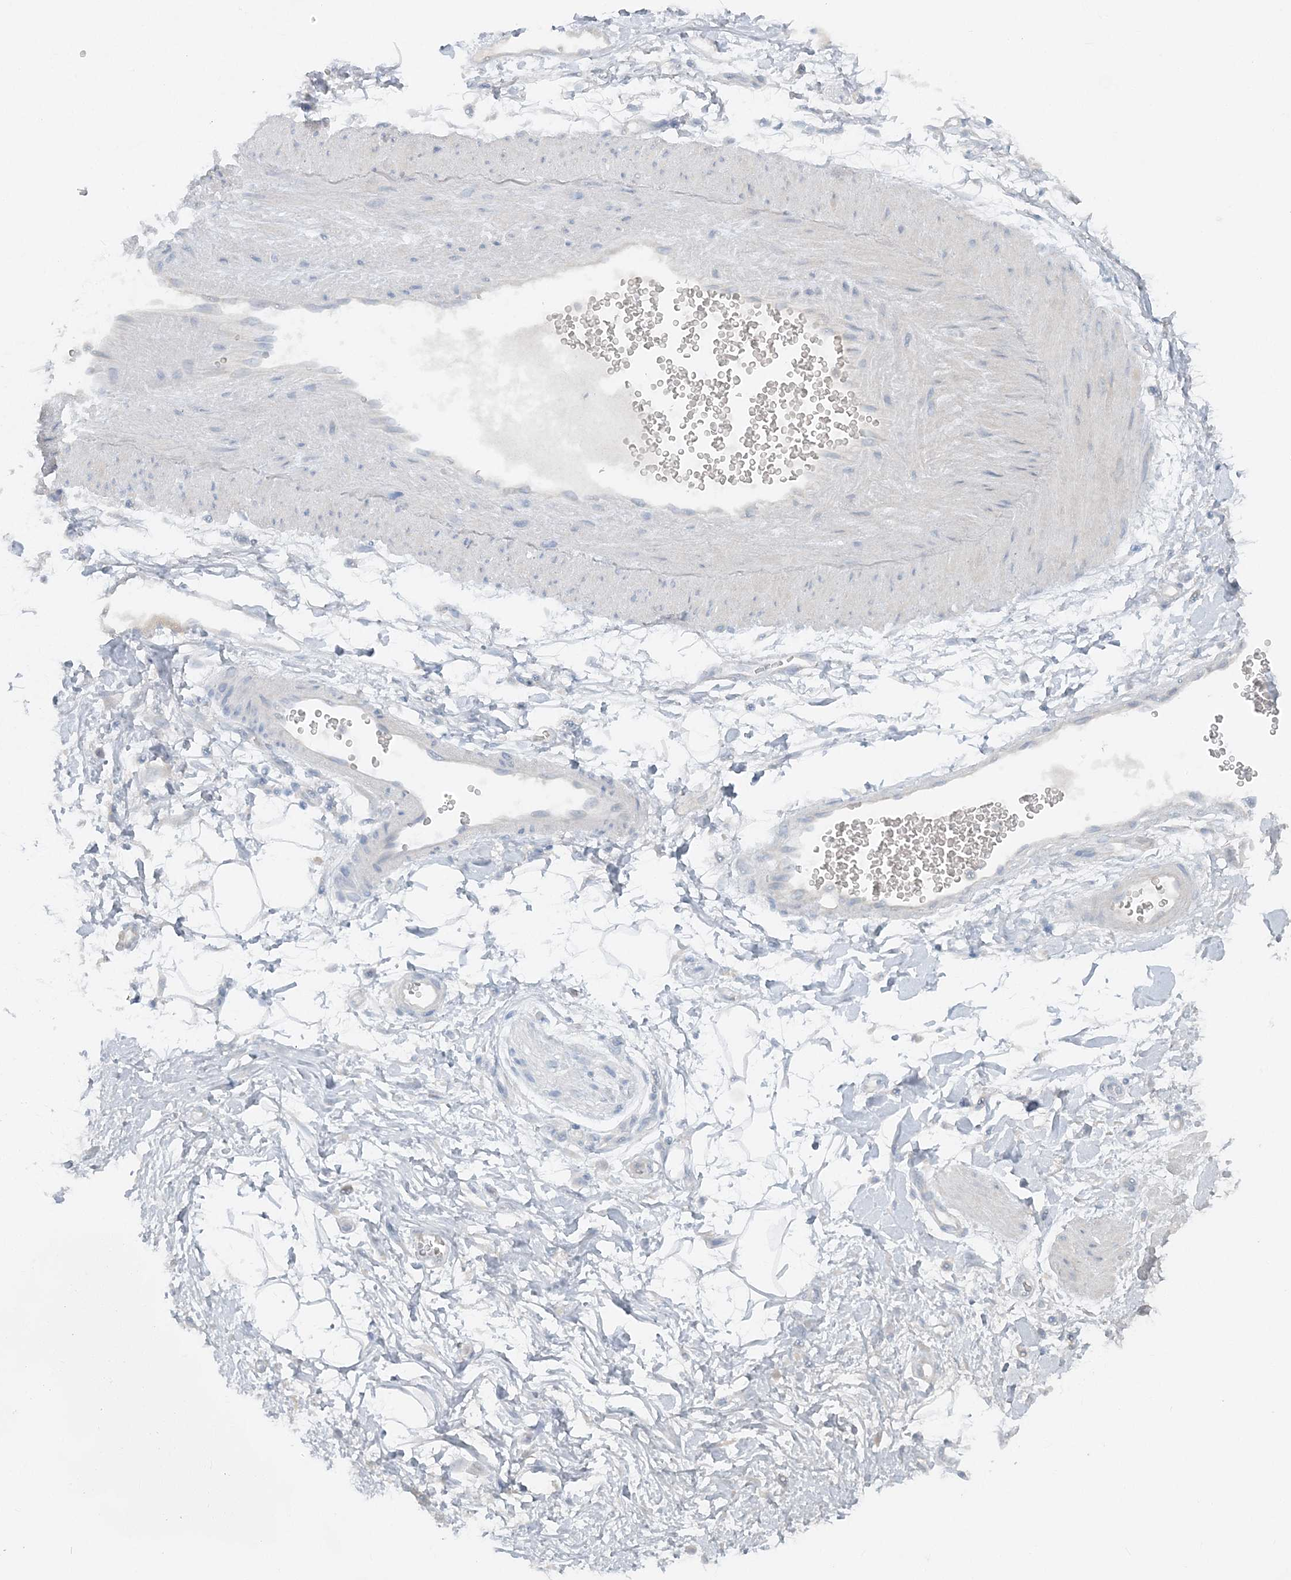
{"staining": {"intensity": "negative", "quantity": "none", "location": "none"}, "tissue": "adipose tissue", "cell_type": "Adipocytes", "image_type": "normal", "snomed": [{"axis": "morphology", "description": "Normal tissue, NOS"}, {"axis": "morphology", "description": "Adenocarcinoma, NOS"}, {"axis": "topography", "description": "Pancreas"}, {"axis": "topography", "description": "Peripheral nerve tissue"}], "caption": "A high-resolution histopathology image shows immunohistochemistry (IHC) staining of benign adipose tissue, which shows no significant positivity in adipocytes.", "gene": "ATP11A", "patient": {"sex": "male", "age": 59}}